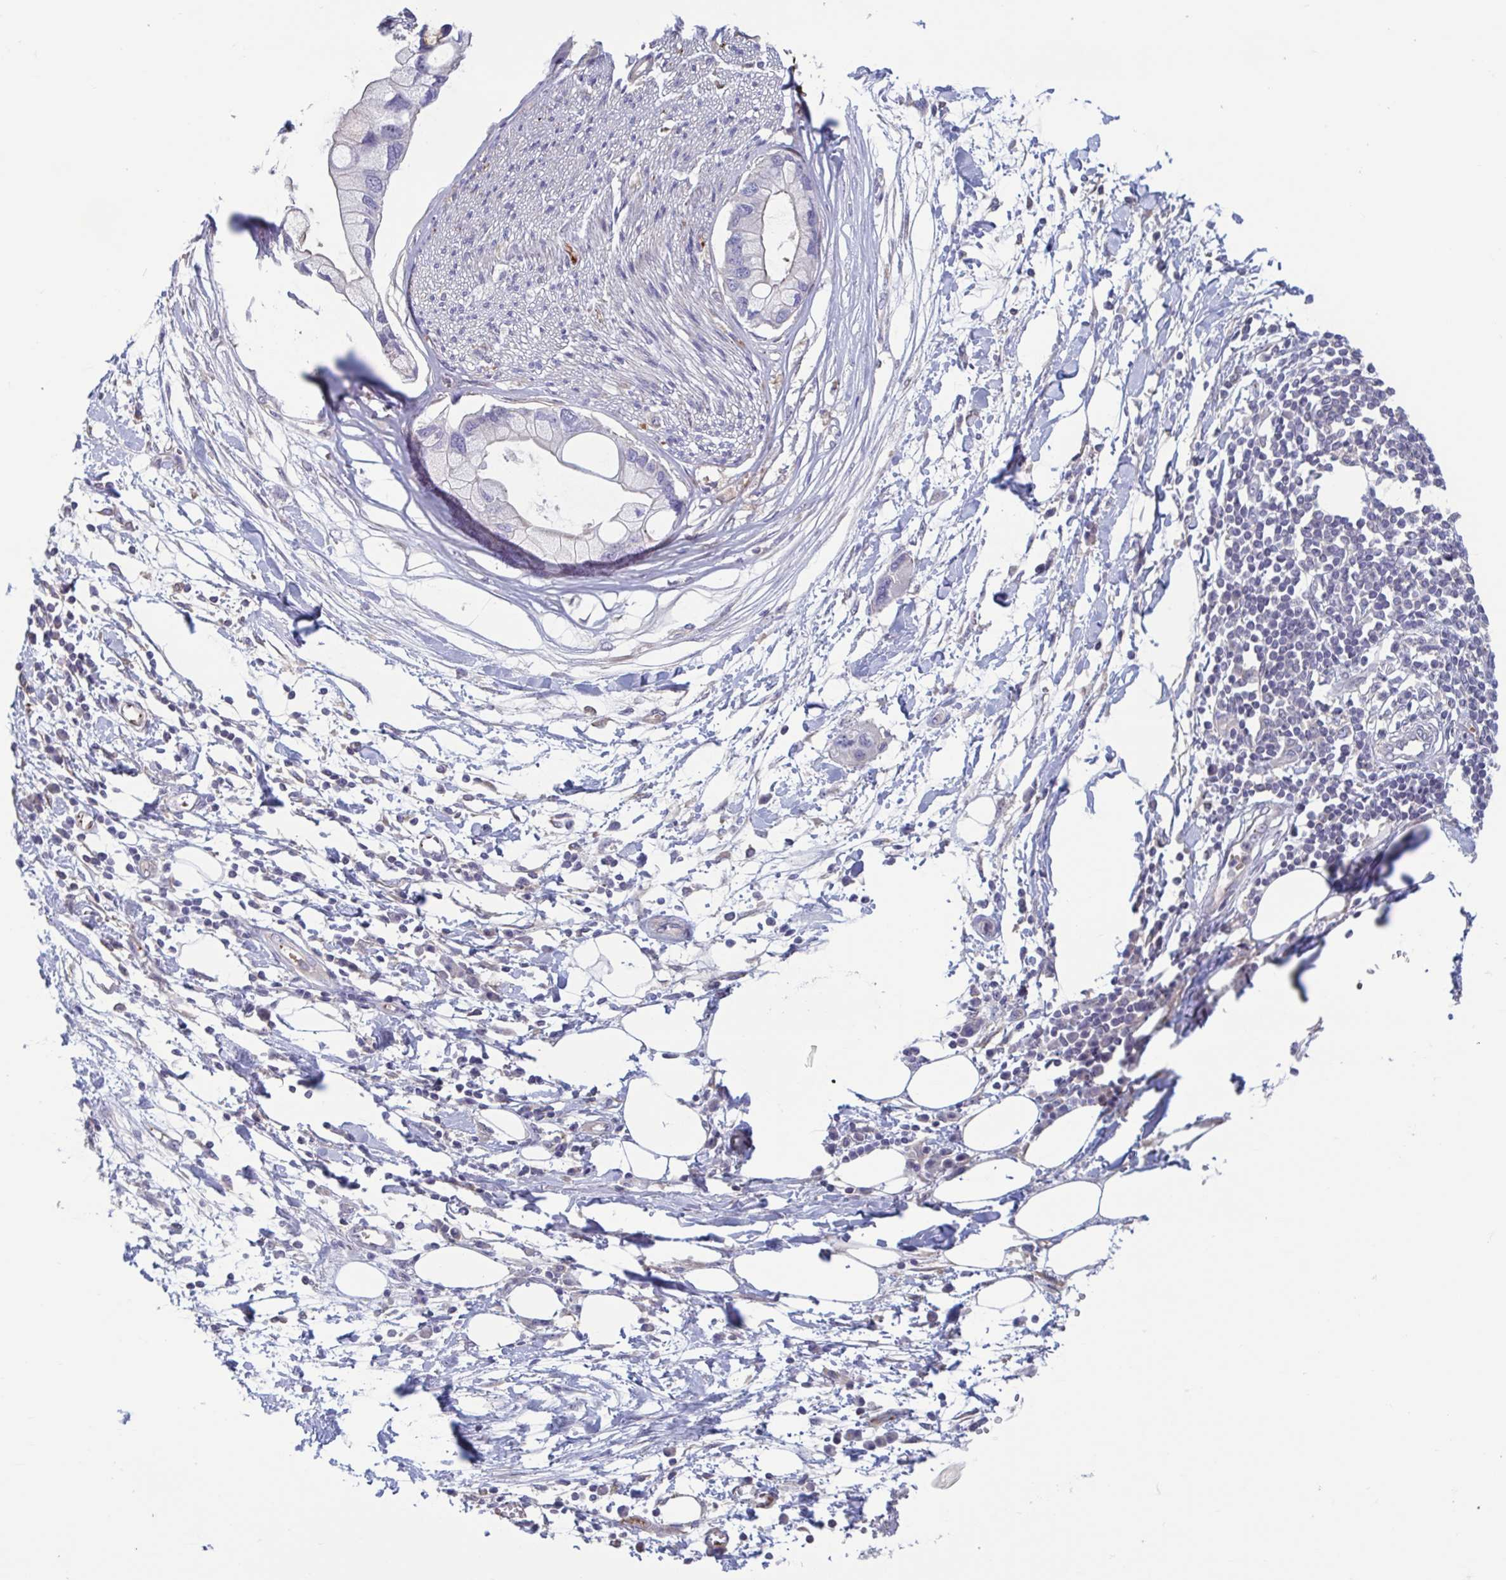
{"staining": {"intensity": "negative", "quantity": "none", "location": "none"}, "tissue": "pancreatic cancer", "cell_type": "Tumor cells", "image_type": "cancer", "snomed": [{"axis": "morphology", "description": "Adenocarcinoma, NOS"}, {"axis": "topography", "description": "Pancreas"}], "caption": "Immunohistochemistry of adenocarcinoma (pancreatic) displays no expression in tumor cells.", "gene": "LRRC38", "patient": {"sex": "female", "age": 73}}